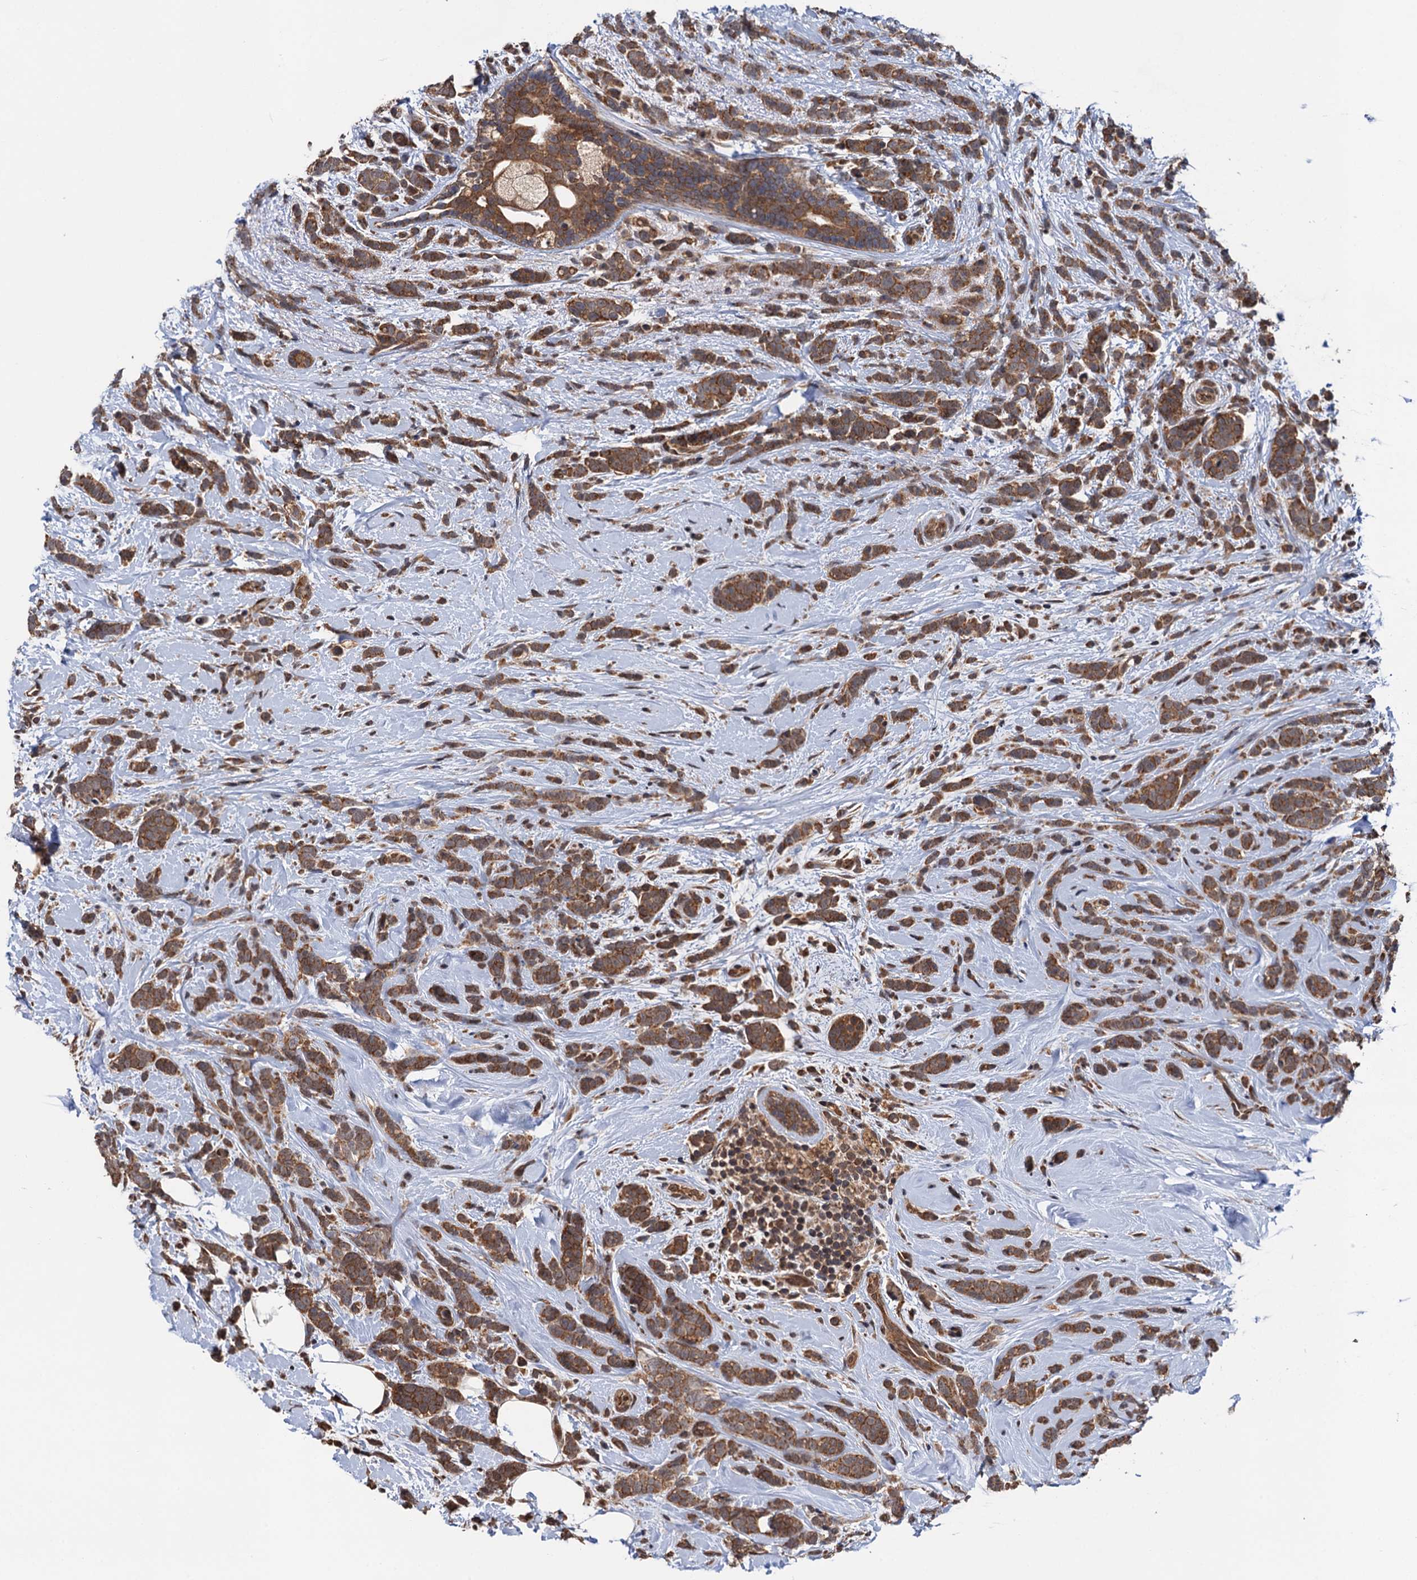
{"staining": {"intensity": "moderate", "quantity": ">75%", "location": "cytoplasmic/membranous"}, "tissue": "breast cancer", "cell_type": "Tumor cells", "image_type": "cancer", "snomed": [{"axis": "morphology", "description": "Lobular carcinoma"}, {"axis": "topography", "description": "Breast"}], "caption": "Protein staining of breast lobular carcinoma tissue exhibits moderate cytoplasmic/membranous positivity in approximately >75% of tumor cells.", "gene": "NAA16", "patient": {"sex": "female", "age": 58}}